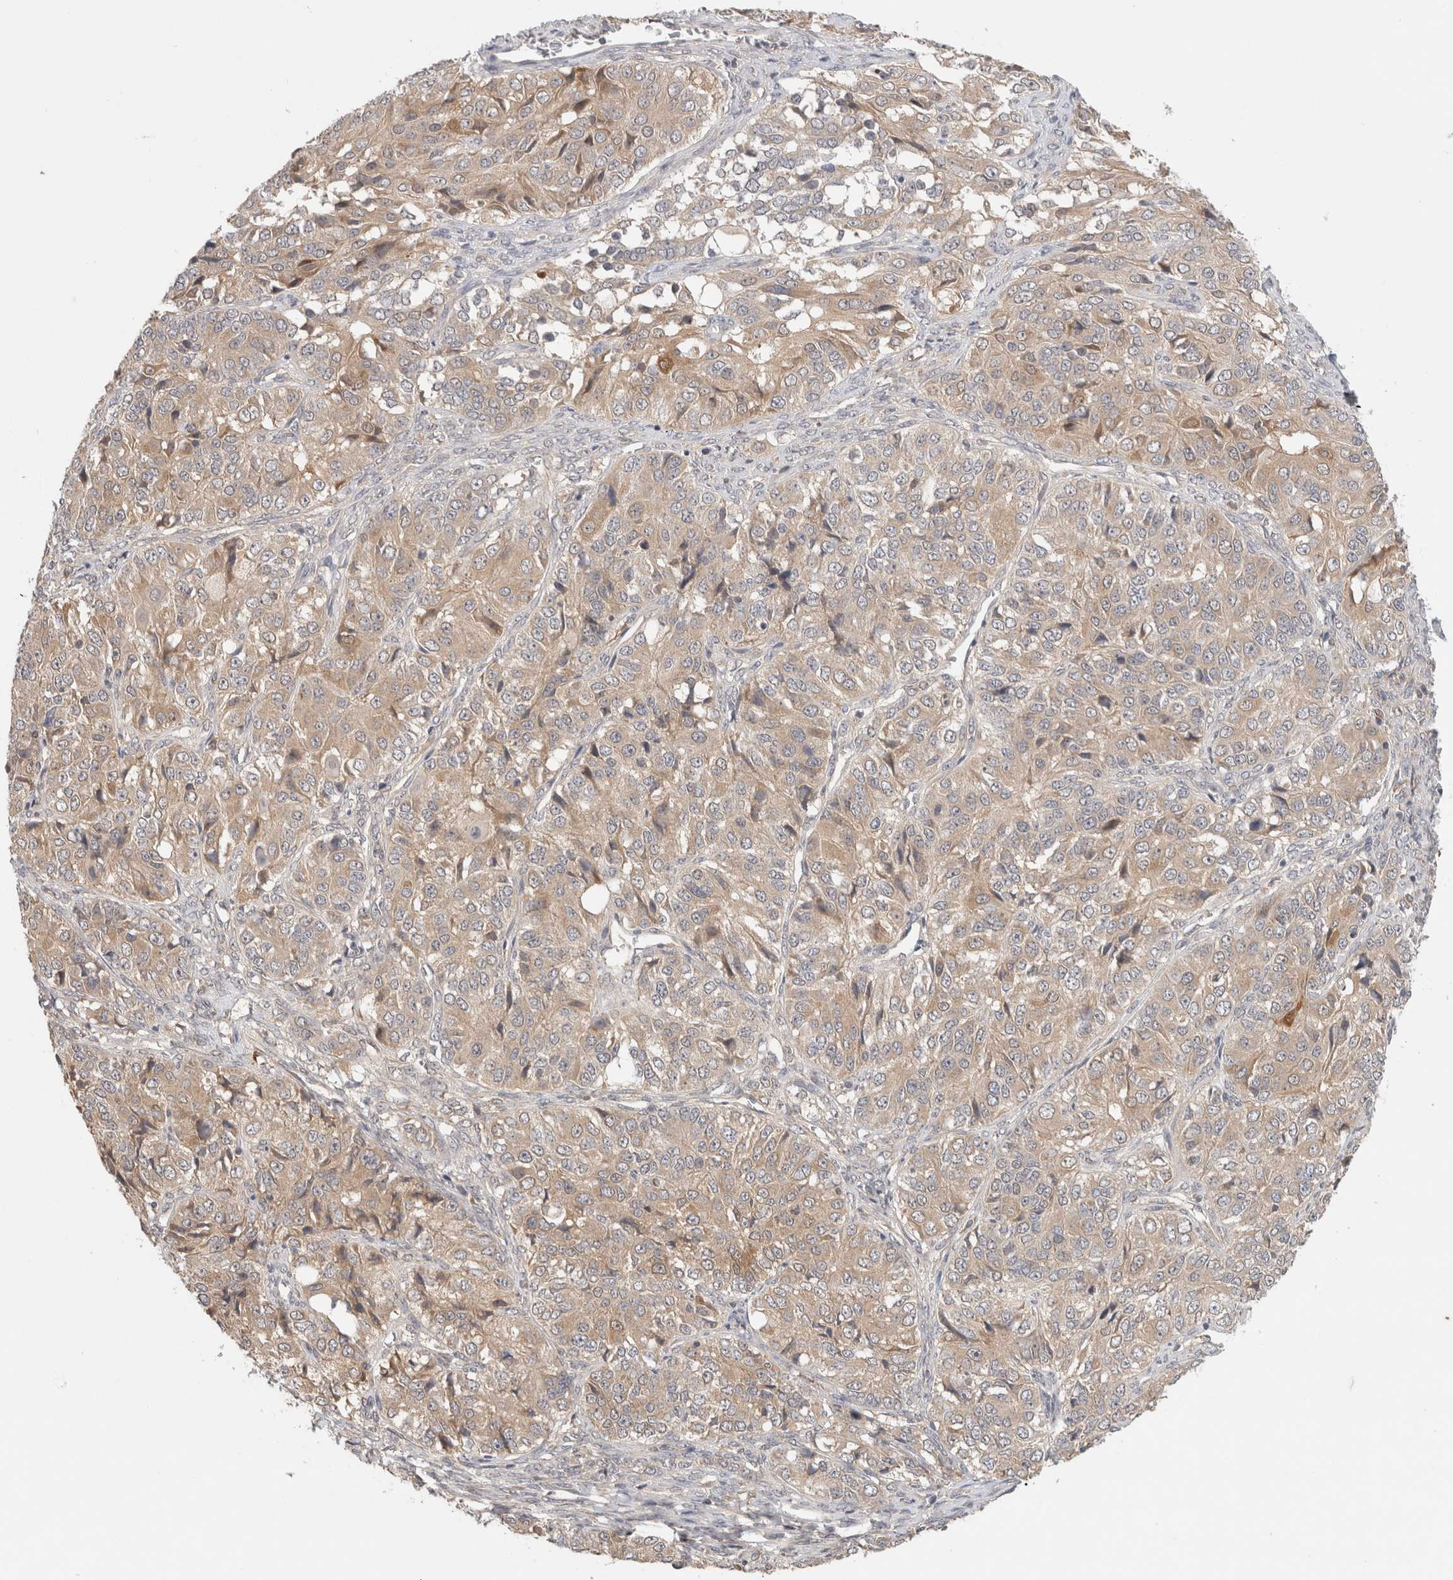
{"staining": {"intensity": "weak", "quantity": ">75%", "location": "cytoplasmic/membranous"}, "tissue": "ovarian cancer", "cell_type": "Tumor cells", "image_type": "cancer", "snomed": [{"axis": "morphology", "description": "Carcinoma, endometroid"}, {"axis": "topography", "description": "Ovary"}], "caption": "This is a photomicrograph of immunohistochemistry (IHC) staining of ovarian cancer (endometroid carcinoma), which shows weak staining in the cytoplasmic/membranous of tumor cells.", "gene": "SGK1", "patient": {"sex": "female", "age": 51}}